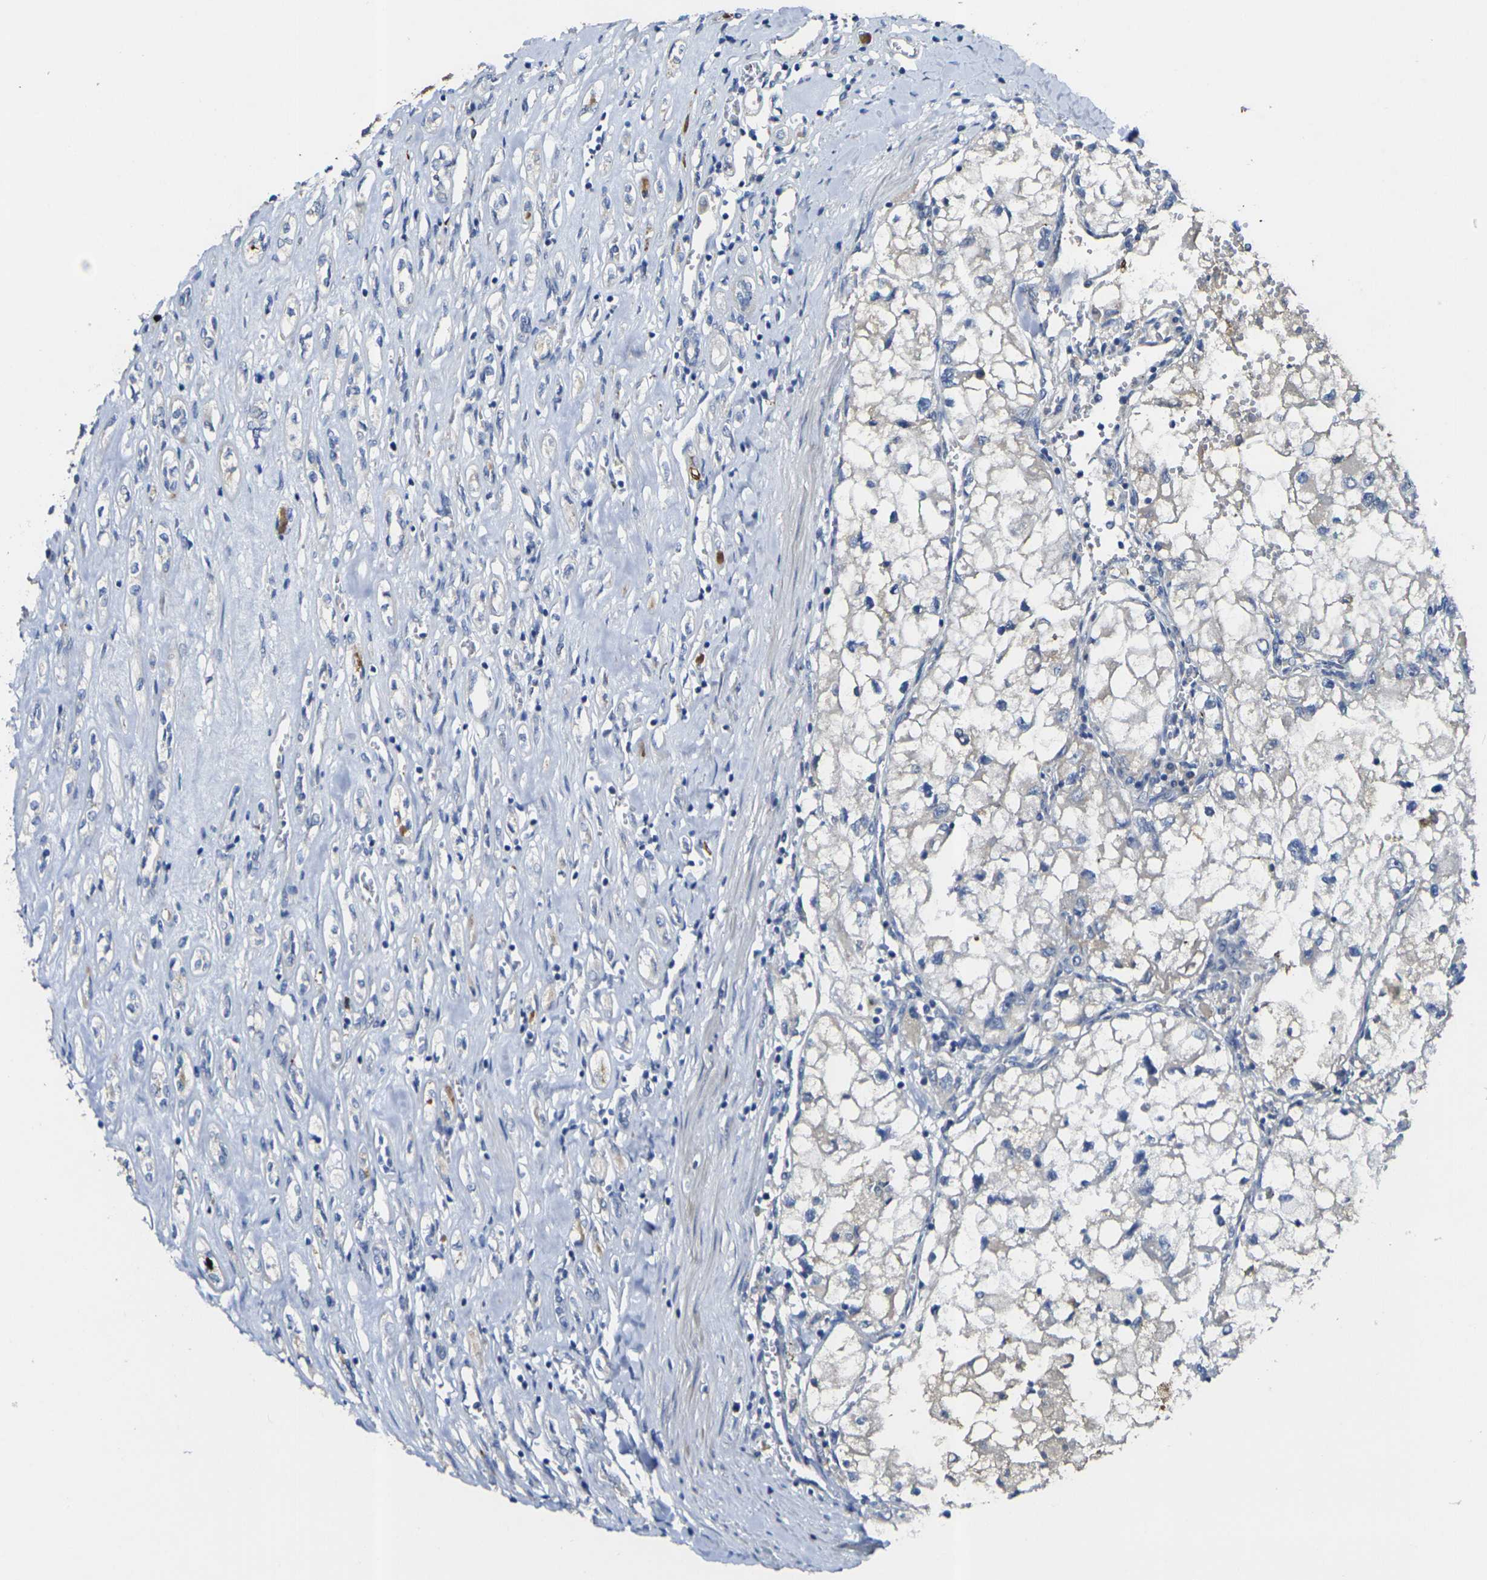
{"staining": {"intensity": "negative", "quantity": "none", "location": "none"}, "tissue": "renal cancer", "cell_type": "Tumor cells", "image_type": "cancer", "snomed": [{"axis": "morphology", "description": "Adenocarcinoma, NOS"}, {"axis": "topography", "description": "Kidney"}], "caption": "DAB (3,3'-diaminobenzidine) immunohistochemical staining of human renal cancer reveals no significant positivity in tumor cells. (Stains: DAB IHC with hematoxylin counter stain, Microscopy: brightfield microscopy at high magnification).", "gene": "GNA12", "patient": {"sex": "female", "age": 70}}